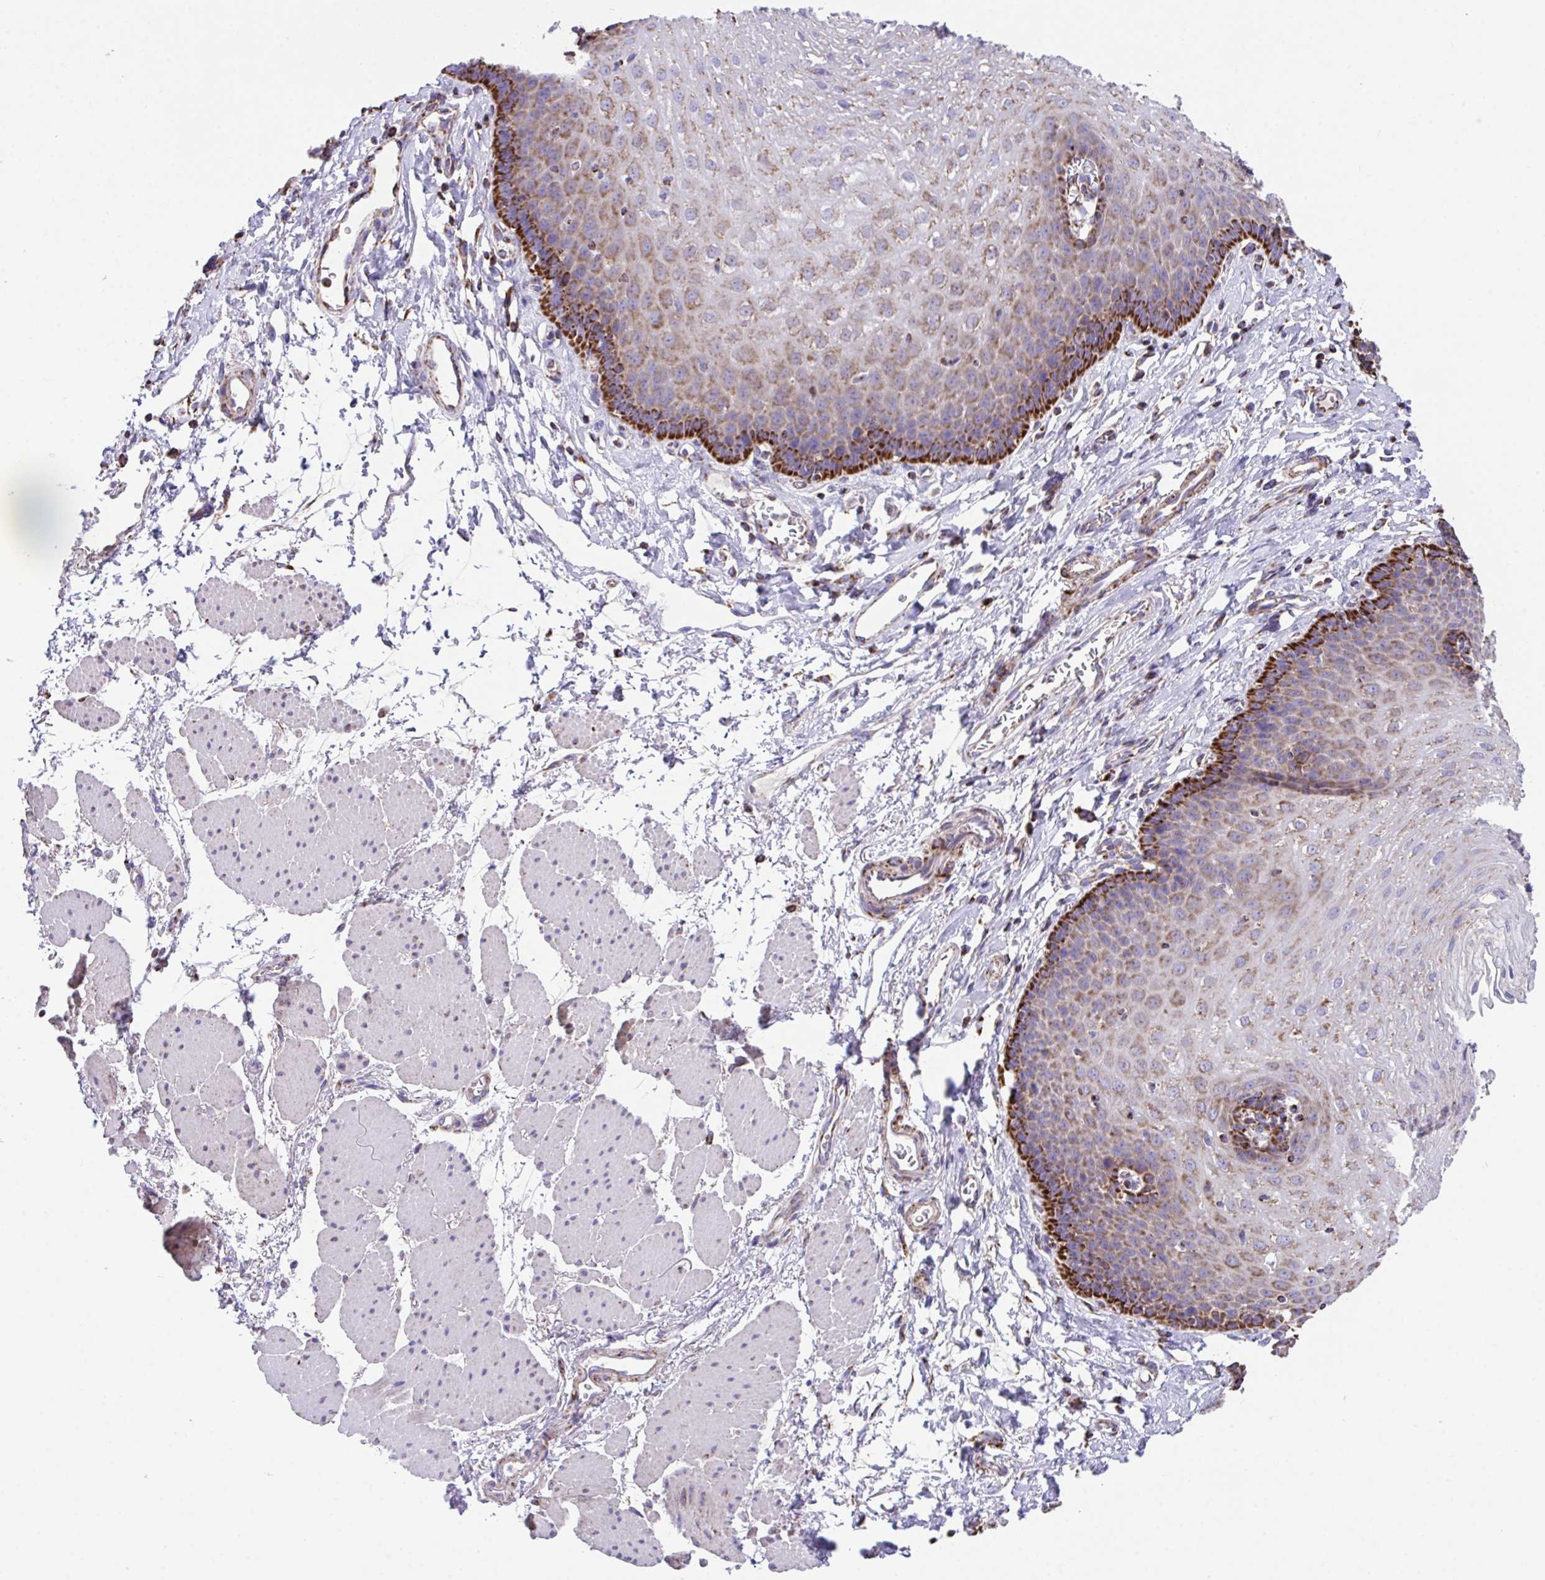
{"staining": {"intensity": "strong", "quantity": "25%-75%", "location": "cytoplasmic/membranous"}, "tissue": "esophagus", "cell_type": "Squamous epithelial cells", "image_type": "normal", "snomed": [{"axis": "morphology", "description": "Normal tissue, NOS"}, {"axis": "topography", "description": "Esophagus"}], "caption": "Immunohistochemical staining of benign human esophagus reveals strong cytoplasmic/membranous protein expression in approximately 25%-75% of squamous epithelial cells. (DAB IHC with brightfield microscopy, high magnification).", "gene": "PCMTD2", "patient": {"sex": "female", "age": 81}}